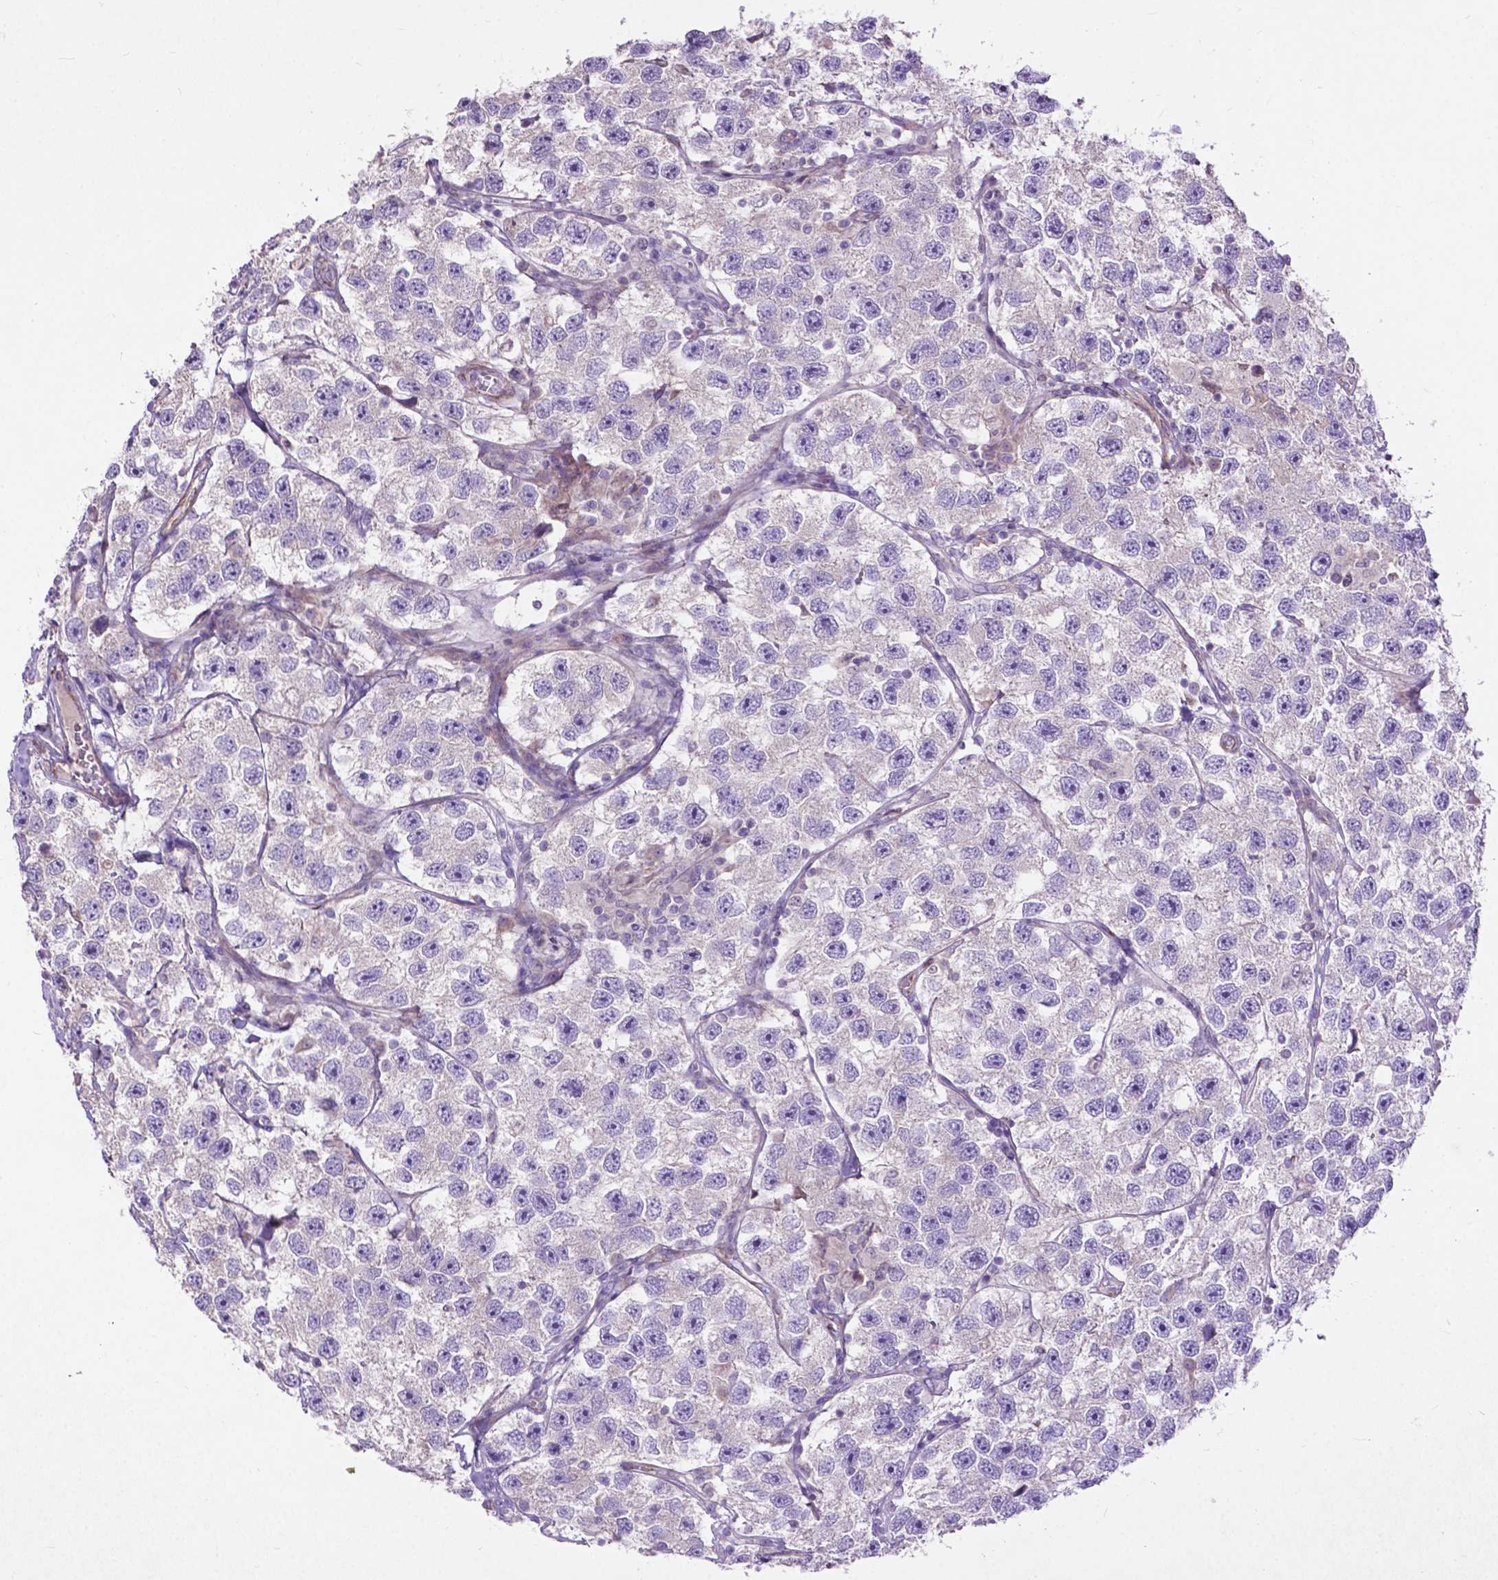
{"staining": {"intensity": "negative", "quantity": "none", "location": "none"}, "tissue": "testis cancer", "cell_type": "Tumor cells", "image_type": "cancer", "snomed": [{"axis": "morphology", "description": "Seminoma, NOS"}, {"axis": "topography", "description": "Testis"}], "caption": "Seminoma (testis) stained for a protein using immunohistochemistry (IHC) exhibits no staining tumor cells.", "gene": "THEGL", "patient": {"sex": "male", "age": 26}}